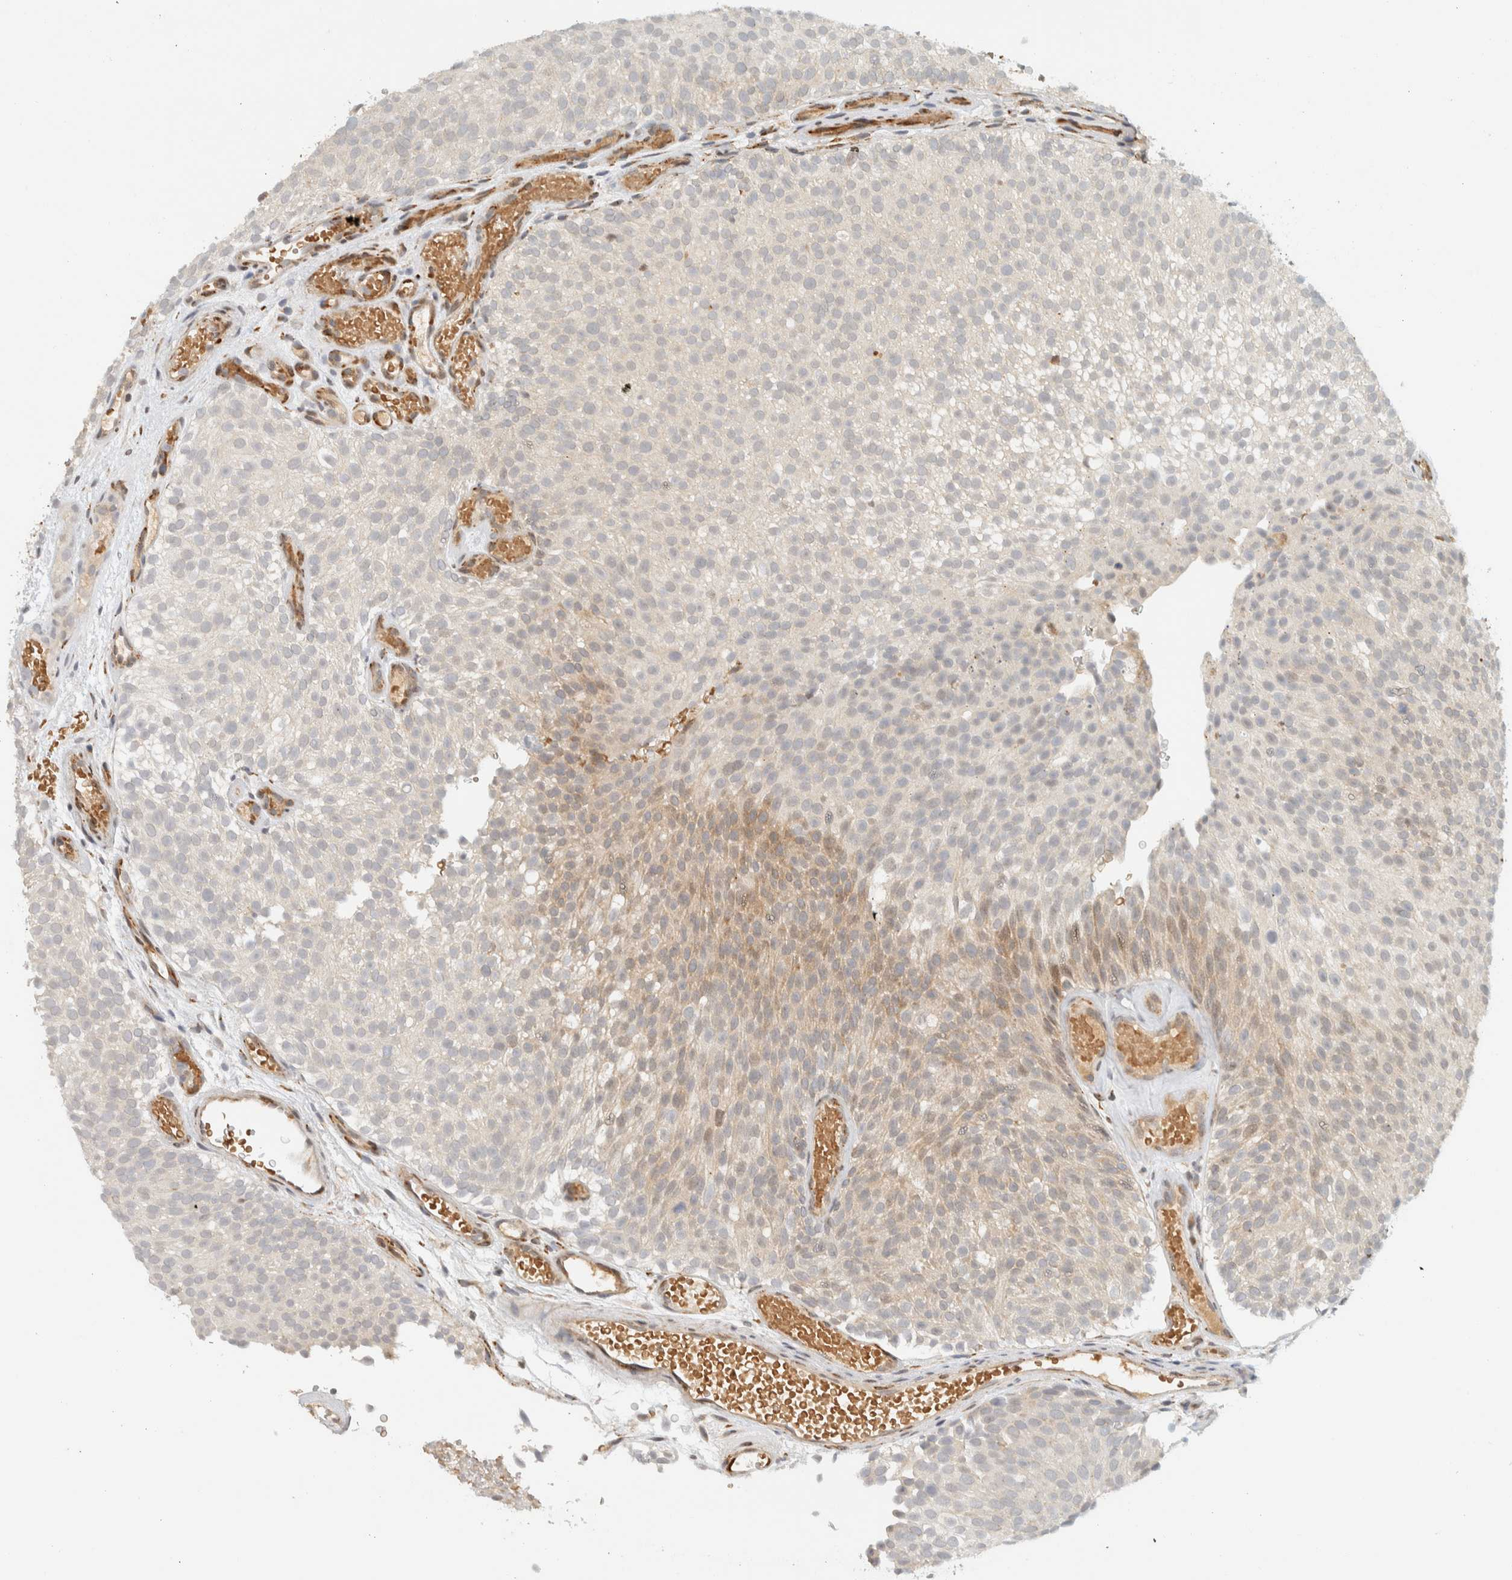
{"staining": {"intensity": "weak", "quantity": "25%-75%", "location": "cytoplasmic/membranous,nuclear"}, "tissue": "urothelial cancer", "cell_type": "Tumor cells", "image_type": "cancer", "snomed": [{"axis": "morphology", "description": "Urothelial carcinoma, Low grade"}, {"axis": "topography", "description": "Urinary bladder"}], "caption": "An image showing weak cytoplasmic/membranous and nuclear positivity in approximately 25%-75% of tumor cells in low-grade urothelial carcinoma, as visualized by brown immunohistochemical staining.", "gene": "ITPRID1", "patient": {"sex": "male", "age": 78}}